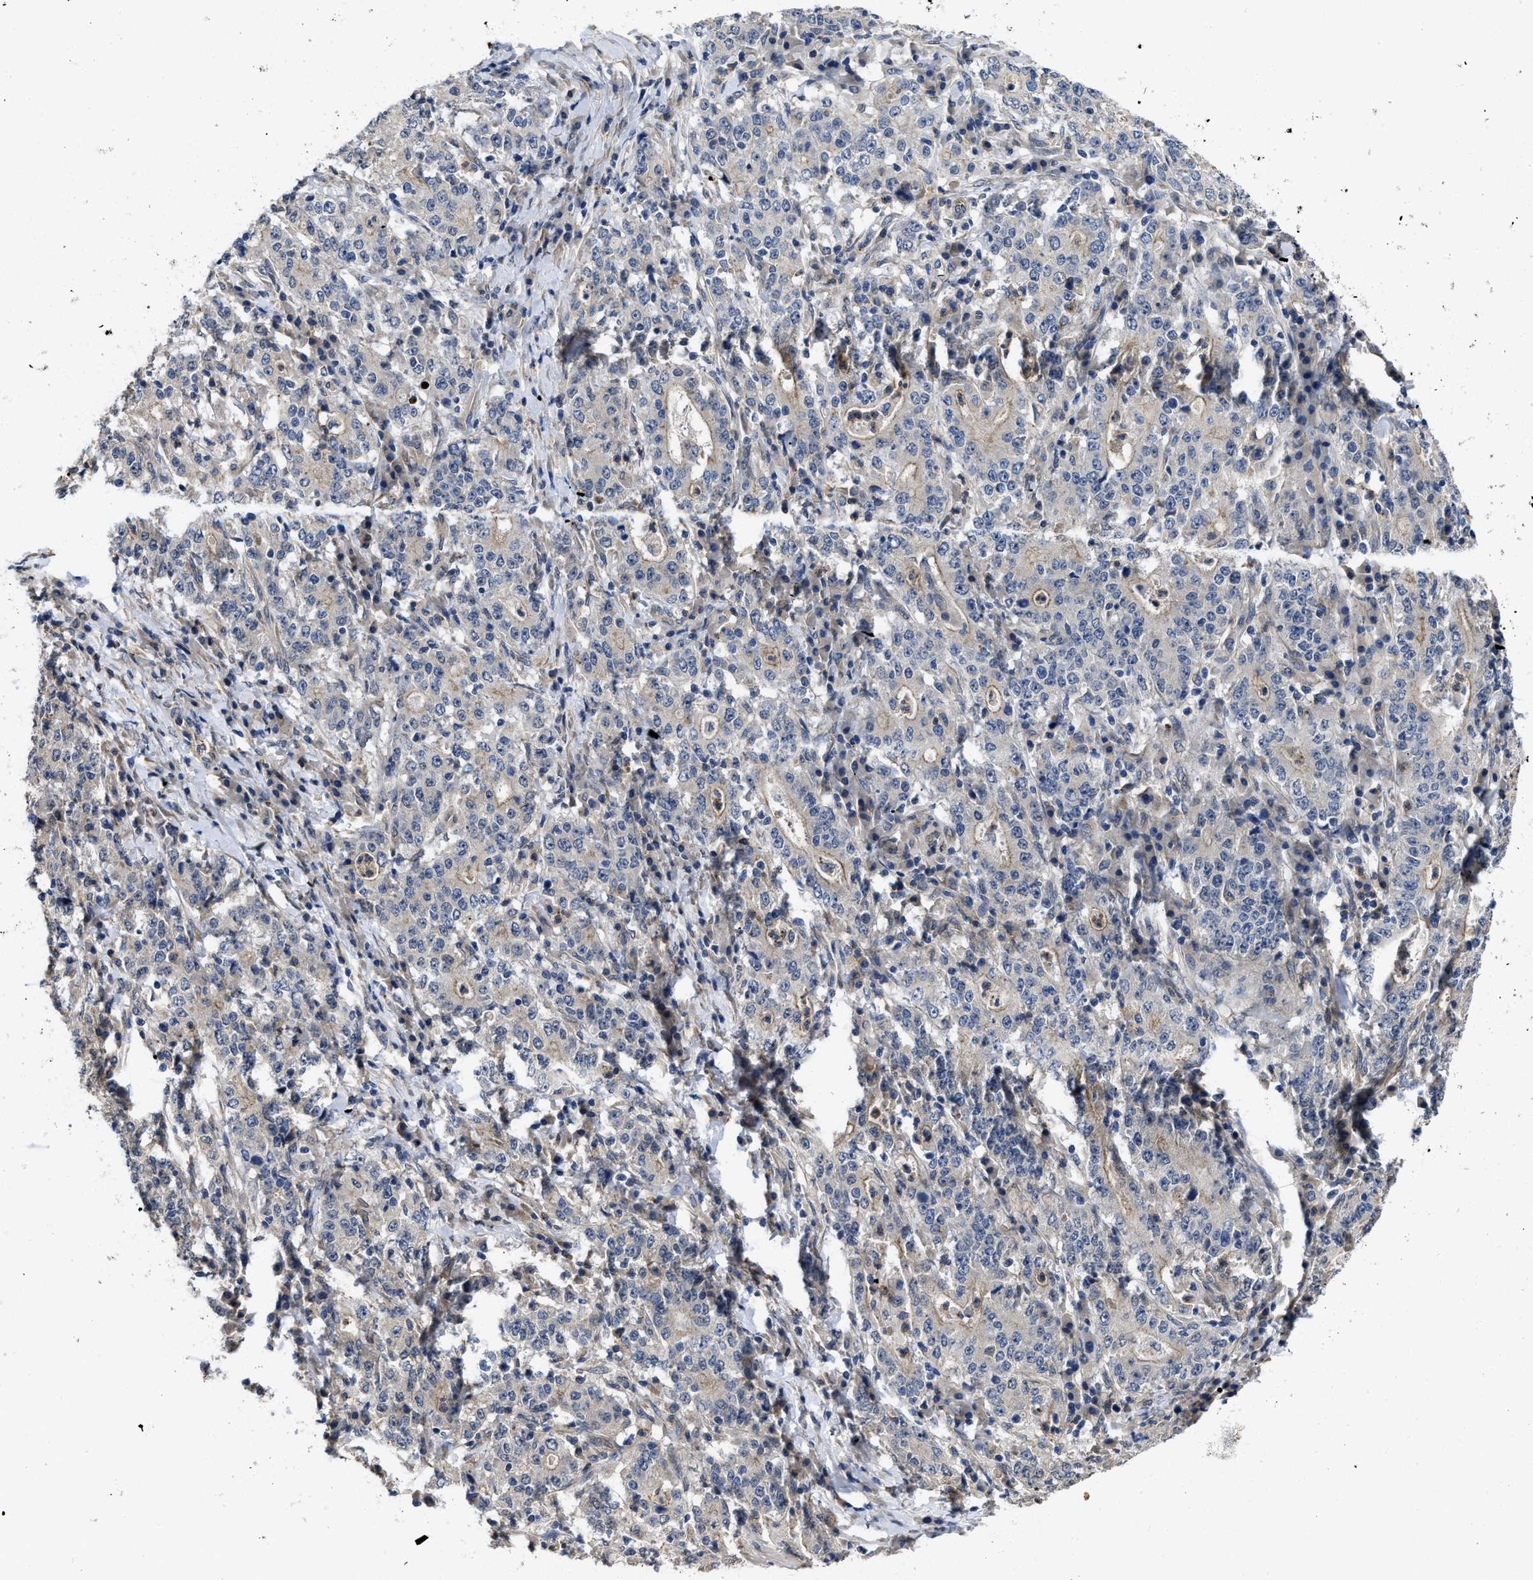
{"staining": {"intensity": "negative", "quantity": "none", "location": "none"}, "tissue": "stomach cancer", "cell_type": "Tumor cells", "image_type": "cancer", "snomed": [{"axis": "morphology", "description": "Normal tissue, NOS"}, {"axis": "morphology", "description": "Adenocarcinoma, NOS"}, {"axis": "topography", "description": "Stomach, upper"}, {"axis": "topography", "description": "Stomach"}], "caption": "Immunohistochemistry (IHC) image of human stomach cancer (adenocarcinoma) stained for a protein (brown), which shows no expression in tumor cells.", "gene": "PKD2", "patient": {"sex": "male", "age": 59}}